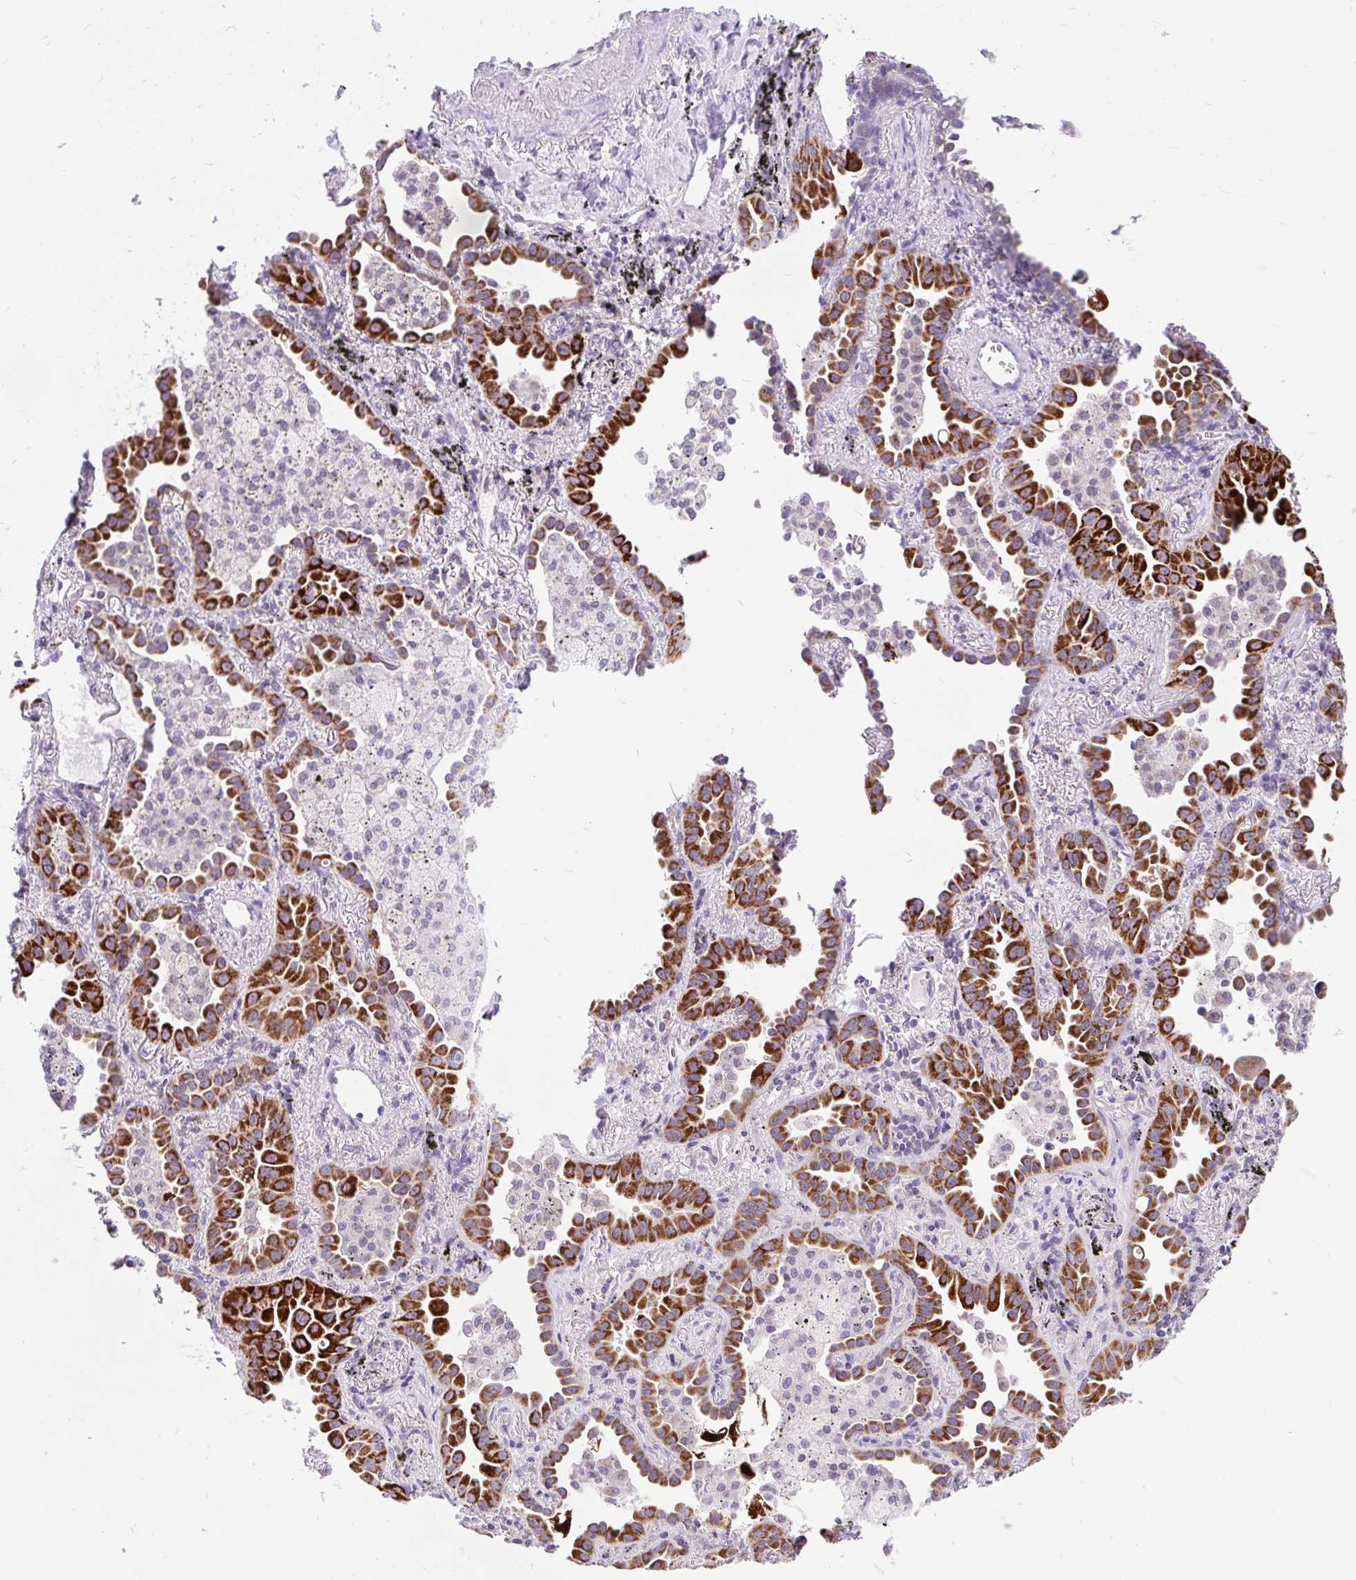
{"staining": {"intensity": "strong", "quantity": ">75%", "location": "cytoplasmic/membranous"}, "tissue": "lung cancer", "cell_type": "Tumor cells", "image_type": "cancer", "snomed": [{"axis": "morphology", "description": "Adenocarcinoma, NOS"}, {"axis": "topography", "description": "Lung"}], "caption": "Lung cancer stained with immunohistochemistry (IHC) reveals strong cytoplasmic/membranous staining in approximately >75% of tumor cells.", "gene": "PYCR2", "patient": {"sex": "male", "age": 68}}